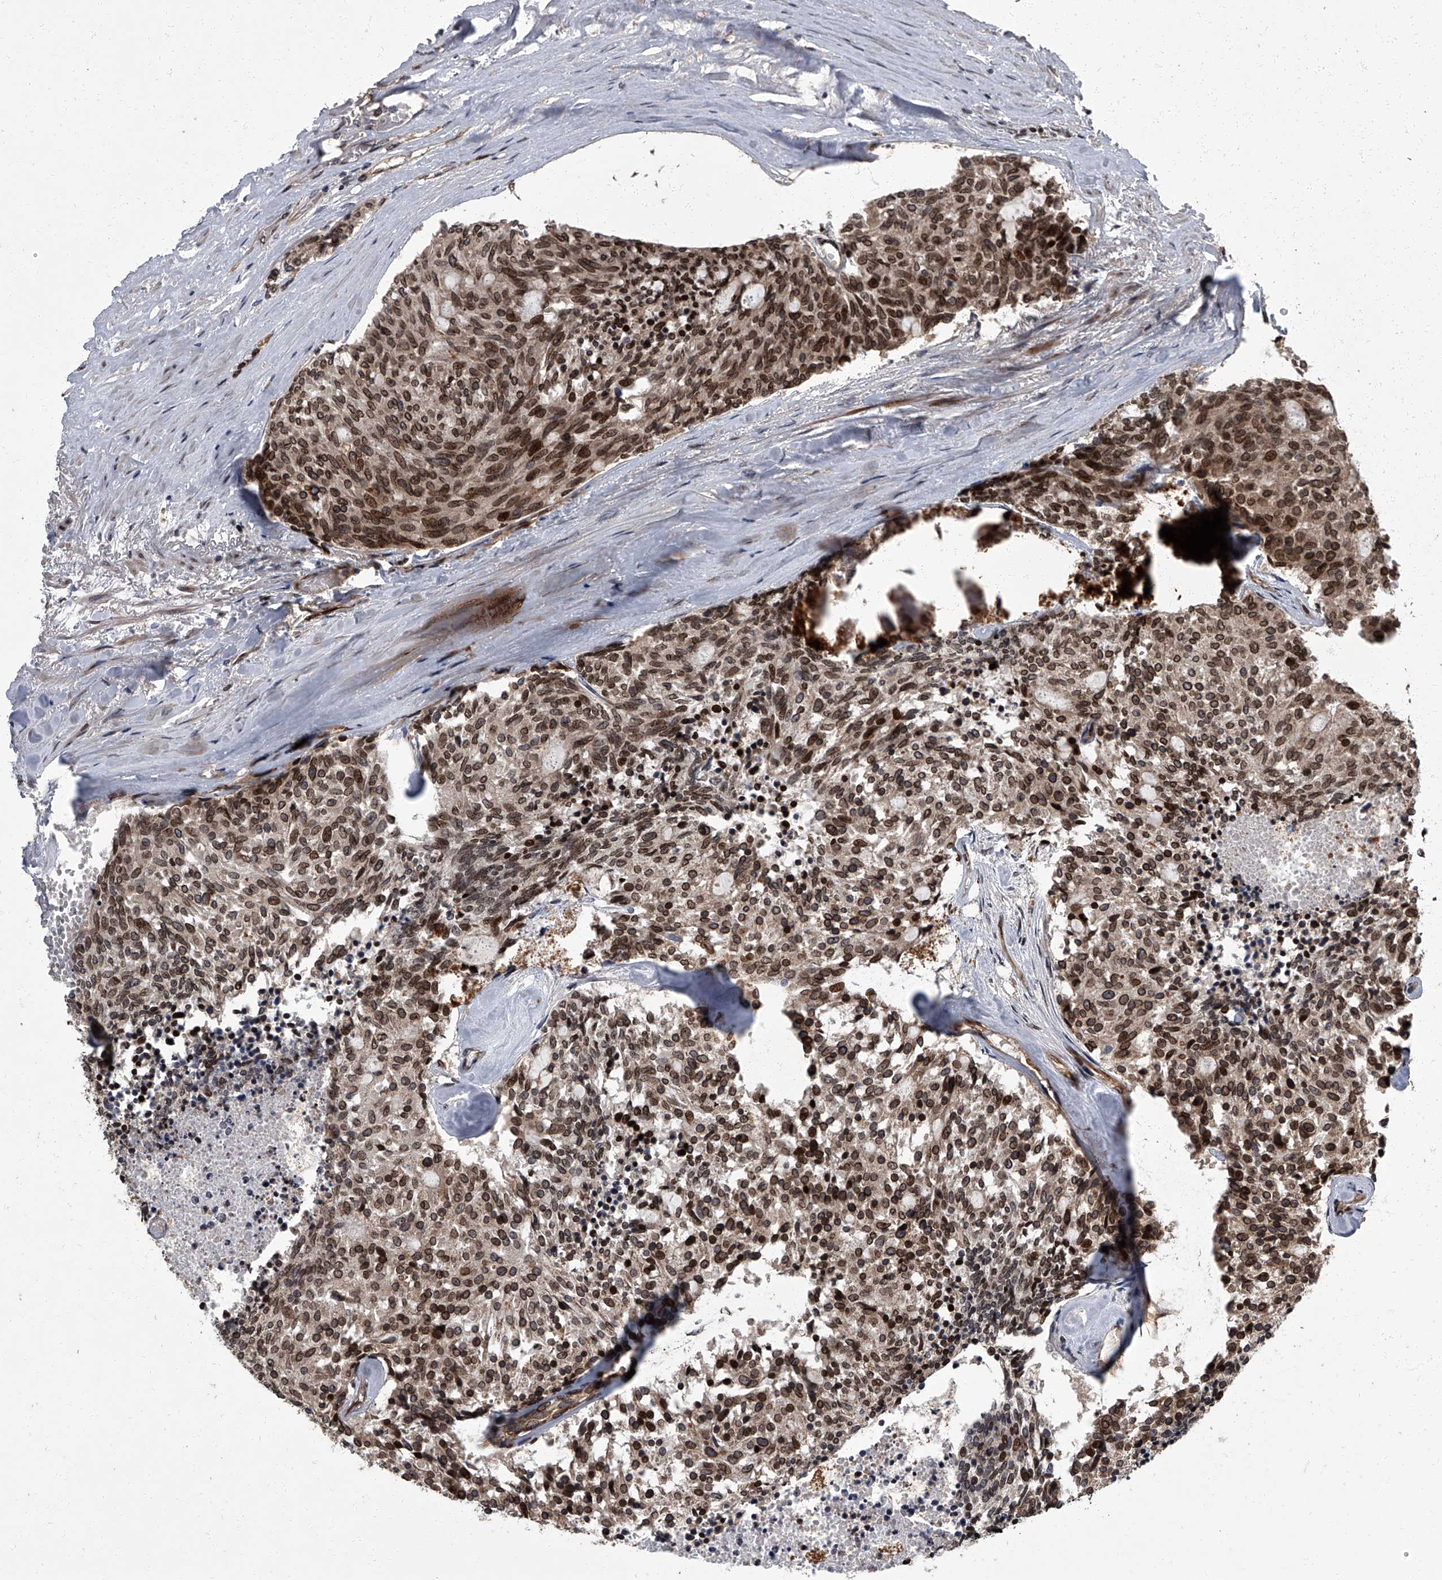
{"staining": {"intensity": "strong", "quantity": ">75%", "location": "cytoplasmic/membranous,nuclear"}, "tissue": "carcinoid", "cell_type": "Tumor cells", "image_type": "cancer", "snomed": [{"axis": "morphology", "description": "Carcinoid, malignant, NOS"}, {"axis": "topography", "description": "Pancreas"}], "caption": "Approximately >75% of tumor cells in human carcinoid show strong cytoplasmic/membranous and nuclear protein positivity as visualized by brown immunohistochemical staining.", "gene": "LRRC8C", "patient": {"sex": "female", "age": 54}}